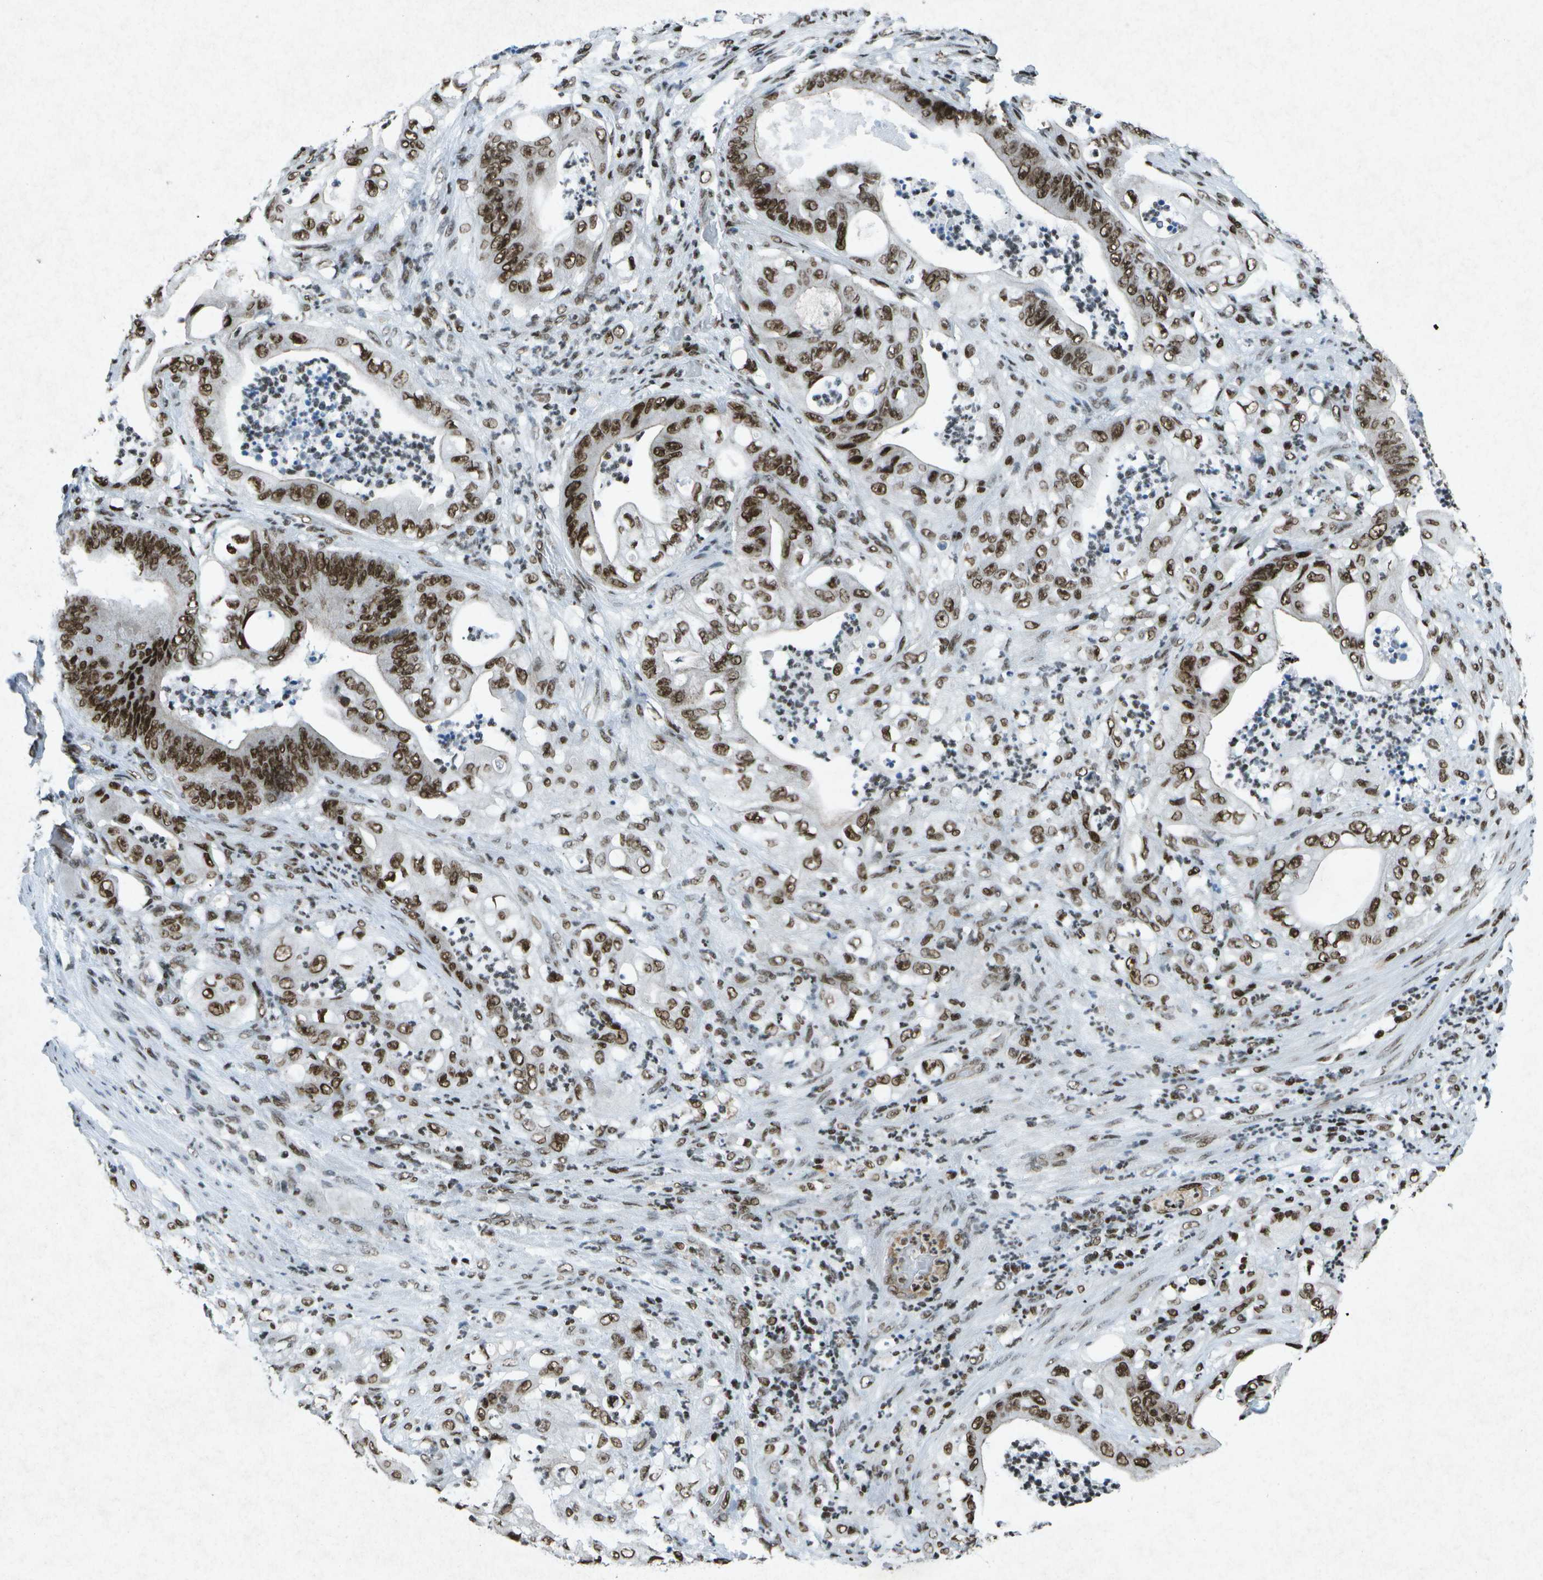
{"staining": {"intensity": "moderate", "quantity": ">75%", "location": "nuclear"}, "tissue": "stomach cancer", "cell_type": "Tumor cells", "image_type": "cancer", "snomed": [{"axis": "morphology", "description": "Adenocarcinoma, NOS"}, {"axis": "topography", "description": "Stomach"}], "caption": "Moderate nuclear expression is present in approximately >75% of tumor cells in adenocarcinoma (stomach). (brown staining indicates protein expression, while blue staining denotes nuclei).", "gene": "MTA2", "patient": {"sex": "female", "age": 73}}